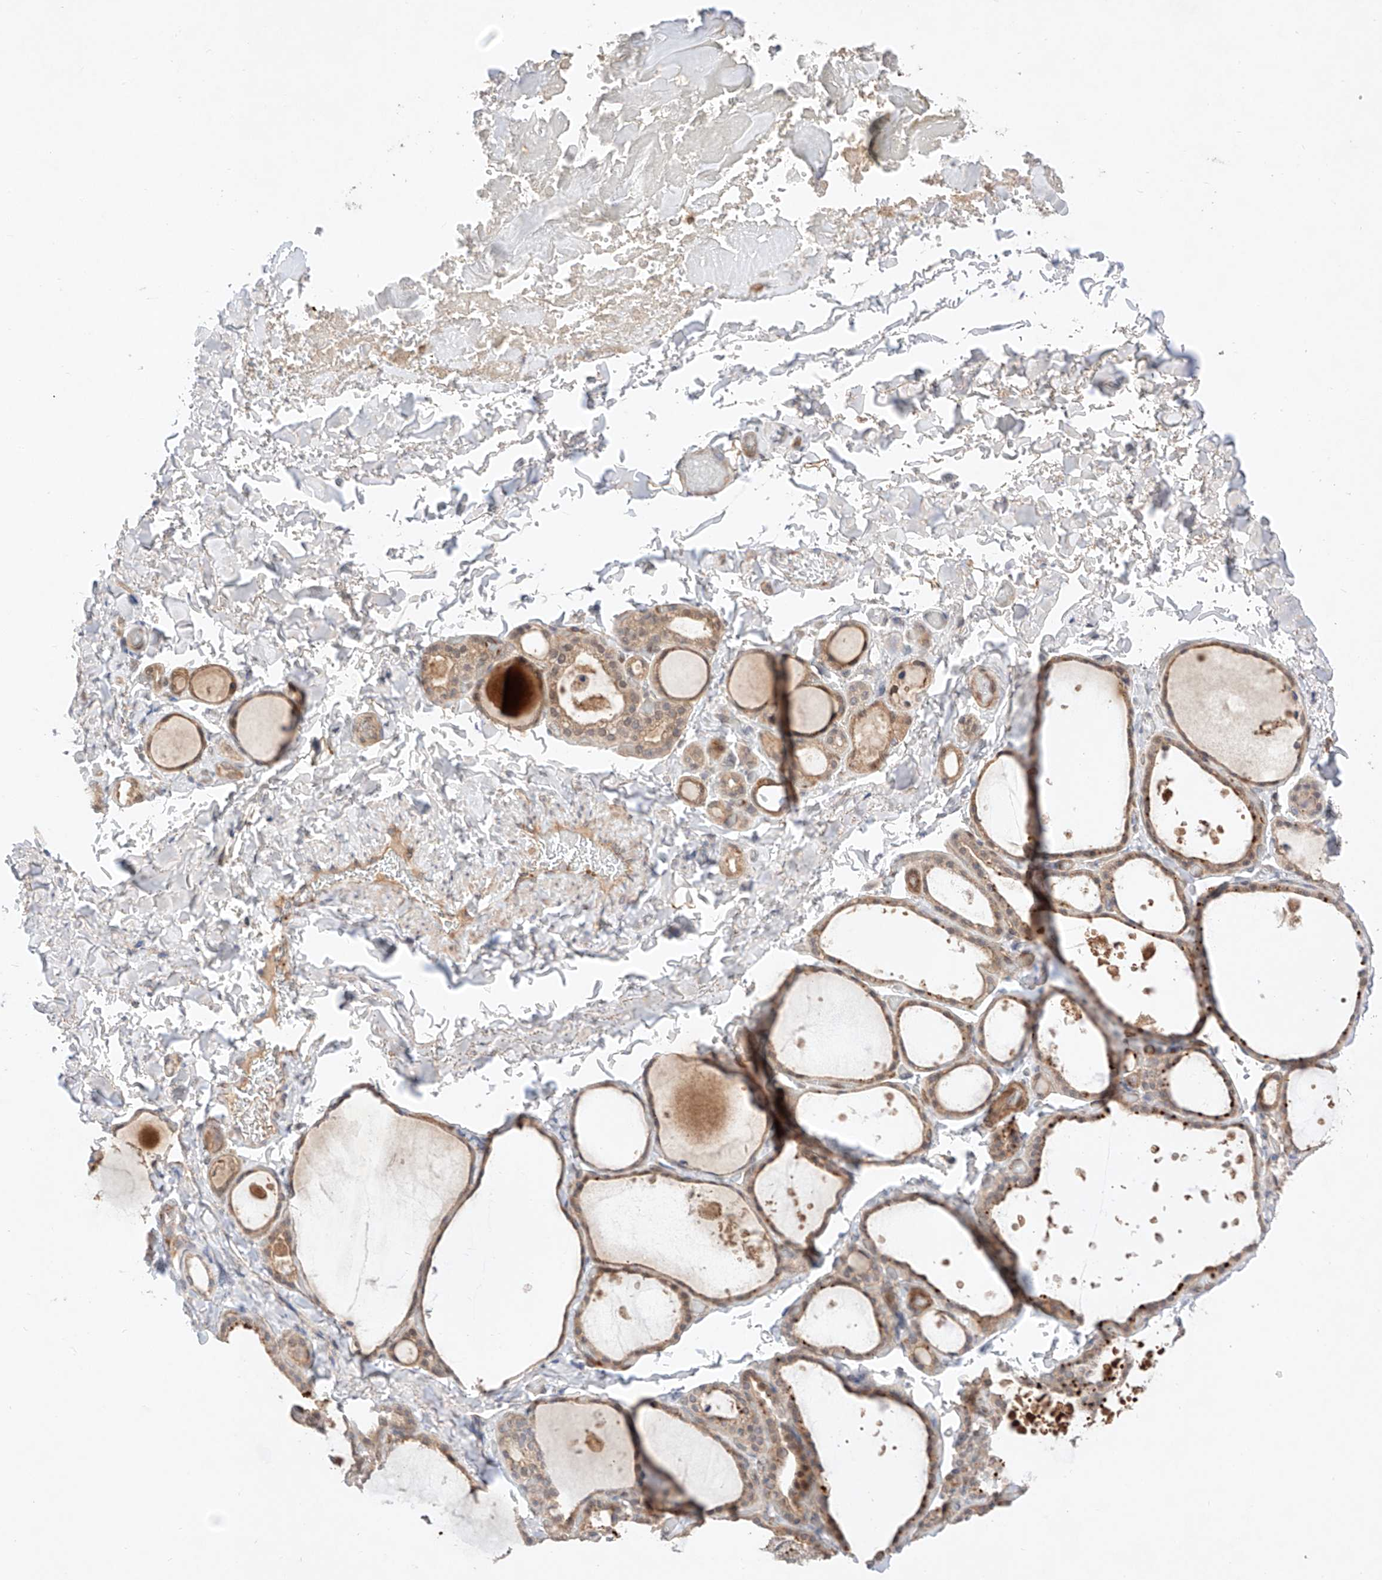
{"staining": {"intensity": "moderate", "quantity": ">75%", "location": "cytoplasmic/membranous,nuclear"}, "tissue": "thyroid gland", "cell_type": "Glandular cells", "image_type": "normal", "snomed": [{"axis": "morphology", "description": "Normal tissue, NOS"}, {"axis": "topography", "description": "Thyroid gland"}], "caption": "IHC staining of unremarkable thyroid gland, which demonstrates medium levels of moderate cytoplasmic/membranous,nuclear positivity in approximately >75% of glandular cells indicating moderate cytoplasmic/membranous,nuclear protein staining. The staining was performed using DAB (3,3'-diaminobenzidine) (brown) for protein detection and nuclei were counterstained in hematoxylin (blue).", "gene": "ZNF124", "patient": {"sex": "female", "age": 44}}